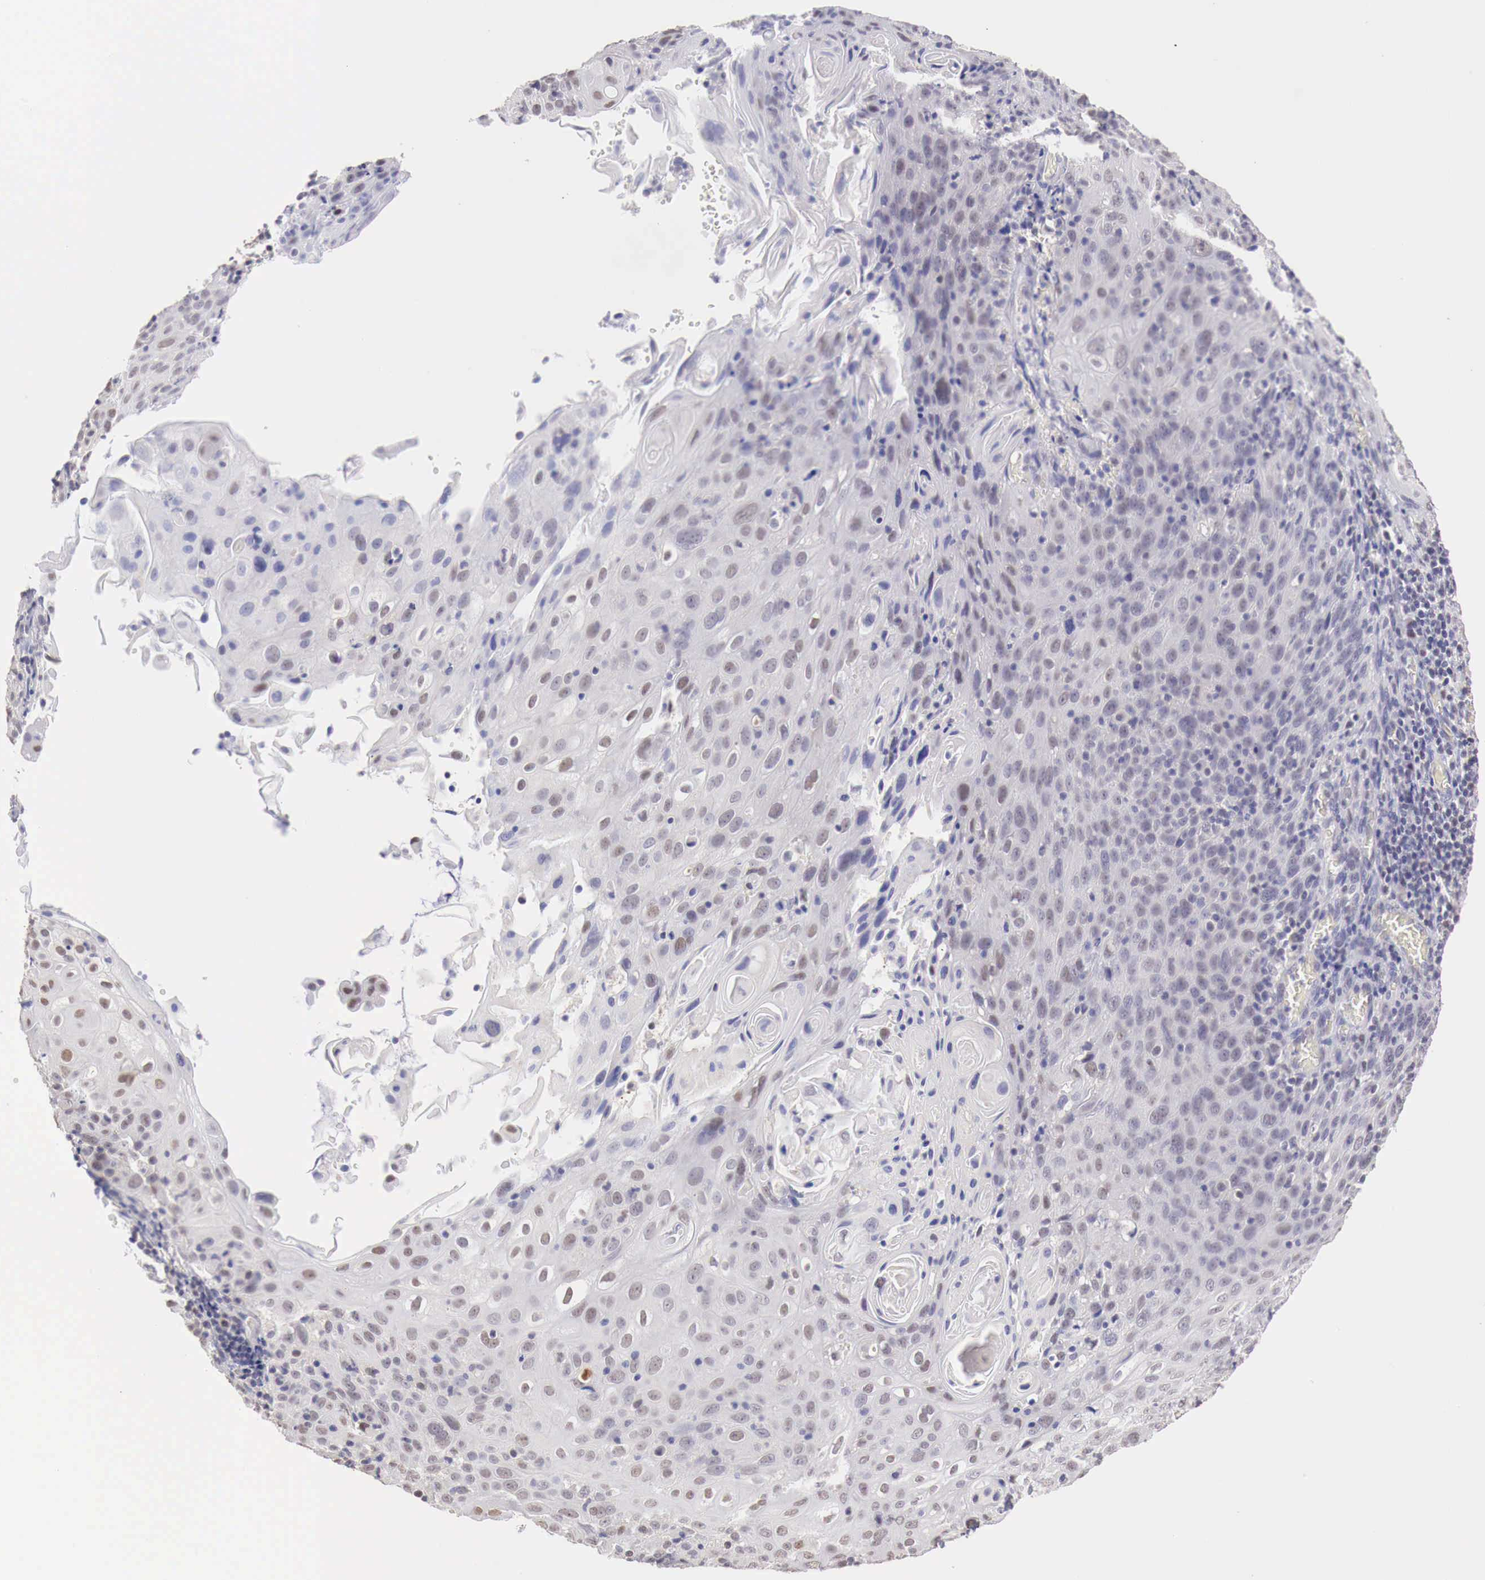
{"staining": {"intensity": "weak", "quantity": "25%-75%", "location": "nuclear"}, "tissue": "cervical cancer", "cell_type": "Tumor cells", "image_type": "cancer", "snomed": [{"axis": "morphology", "description": "Squamous cell carcinoma, NOS"}, {"axis": "topography", "description": "Cervix"}], "caption": "The photomicrograph displays immunohistochemical staining of squamous cell carcinoma (cervical). There is weak nuclear staining is identified in about 25%-75% of tumor cells.", "gene": "UBA1", "patient": {"sex": "female", "age": 54}}